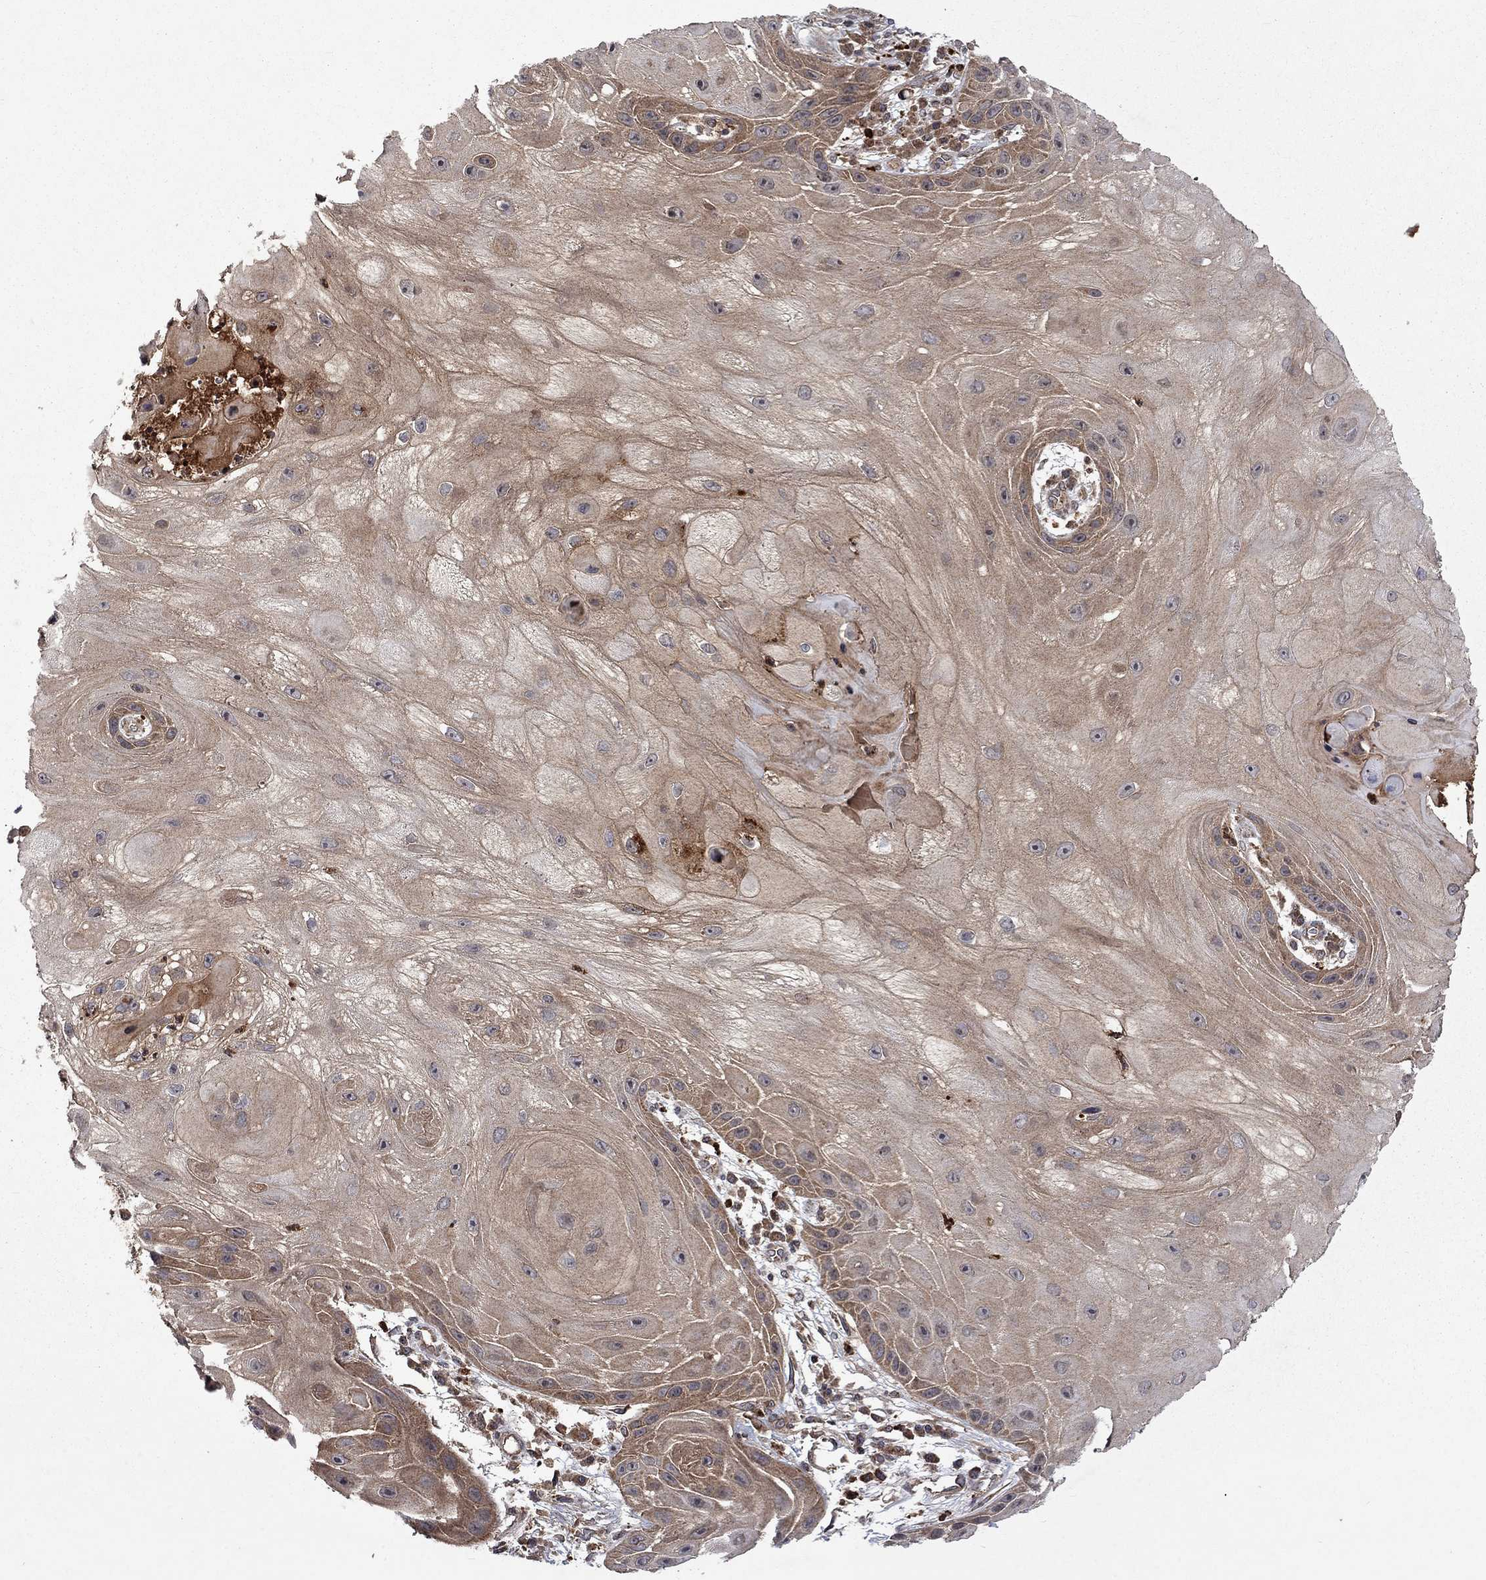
{"staining": {"intensity": "moderate", "quantity": ">75%", "location": "cytoplasmic/membranous"}, "tissue": "skin cancer", "cell_type": "Tumor cells", "image_type": "cancer", "snomed": [{"axis": "morphology", "description": "Normal tissue, NOS"}, {"axis": "morphology", "description": "Squamous cell carcinoma, NOS"}, {"axis": "topography", "description": "Skin"}], "caption": "IHC (DAB) staining of human skin squamous cell carcinoma exhibits moderate cytoplasmic/membranous protein expression in about >75% of tumor cells.", "gene": "TMEM33", "patient": {"sex": "male", "age": 79}}